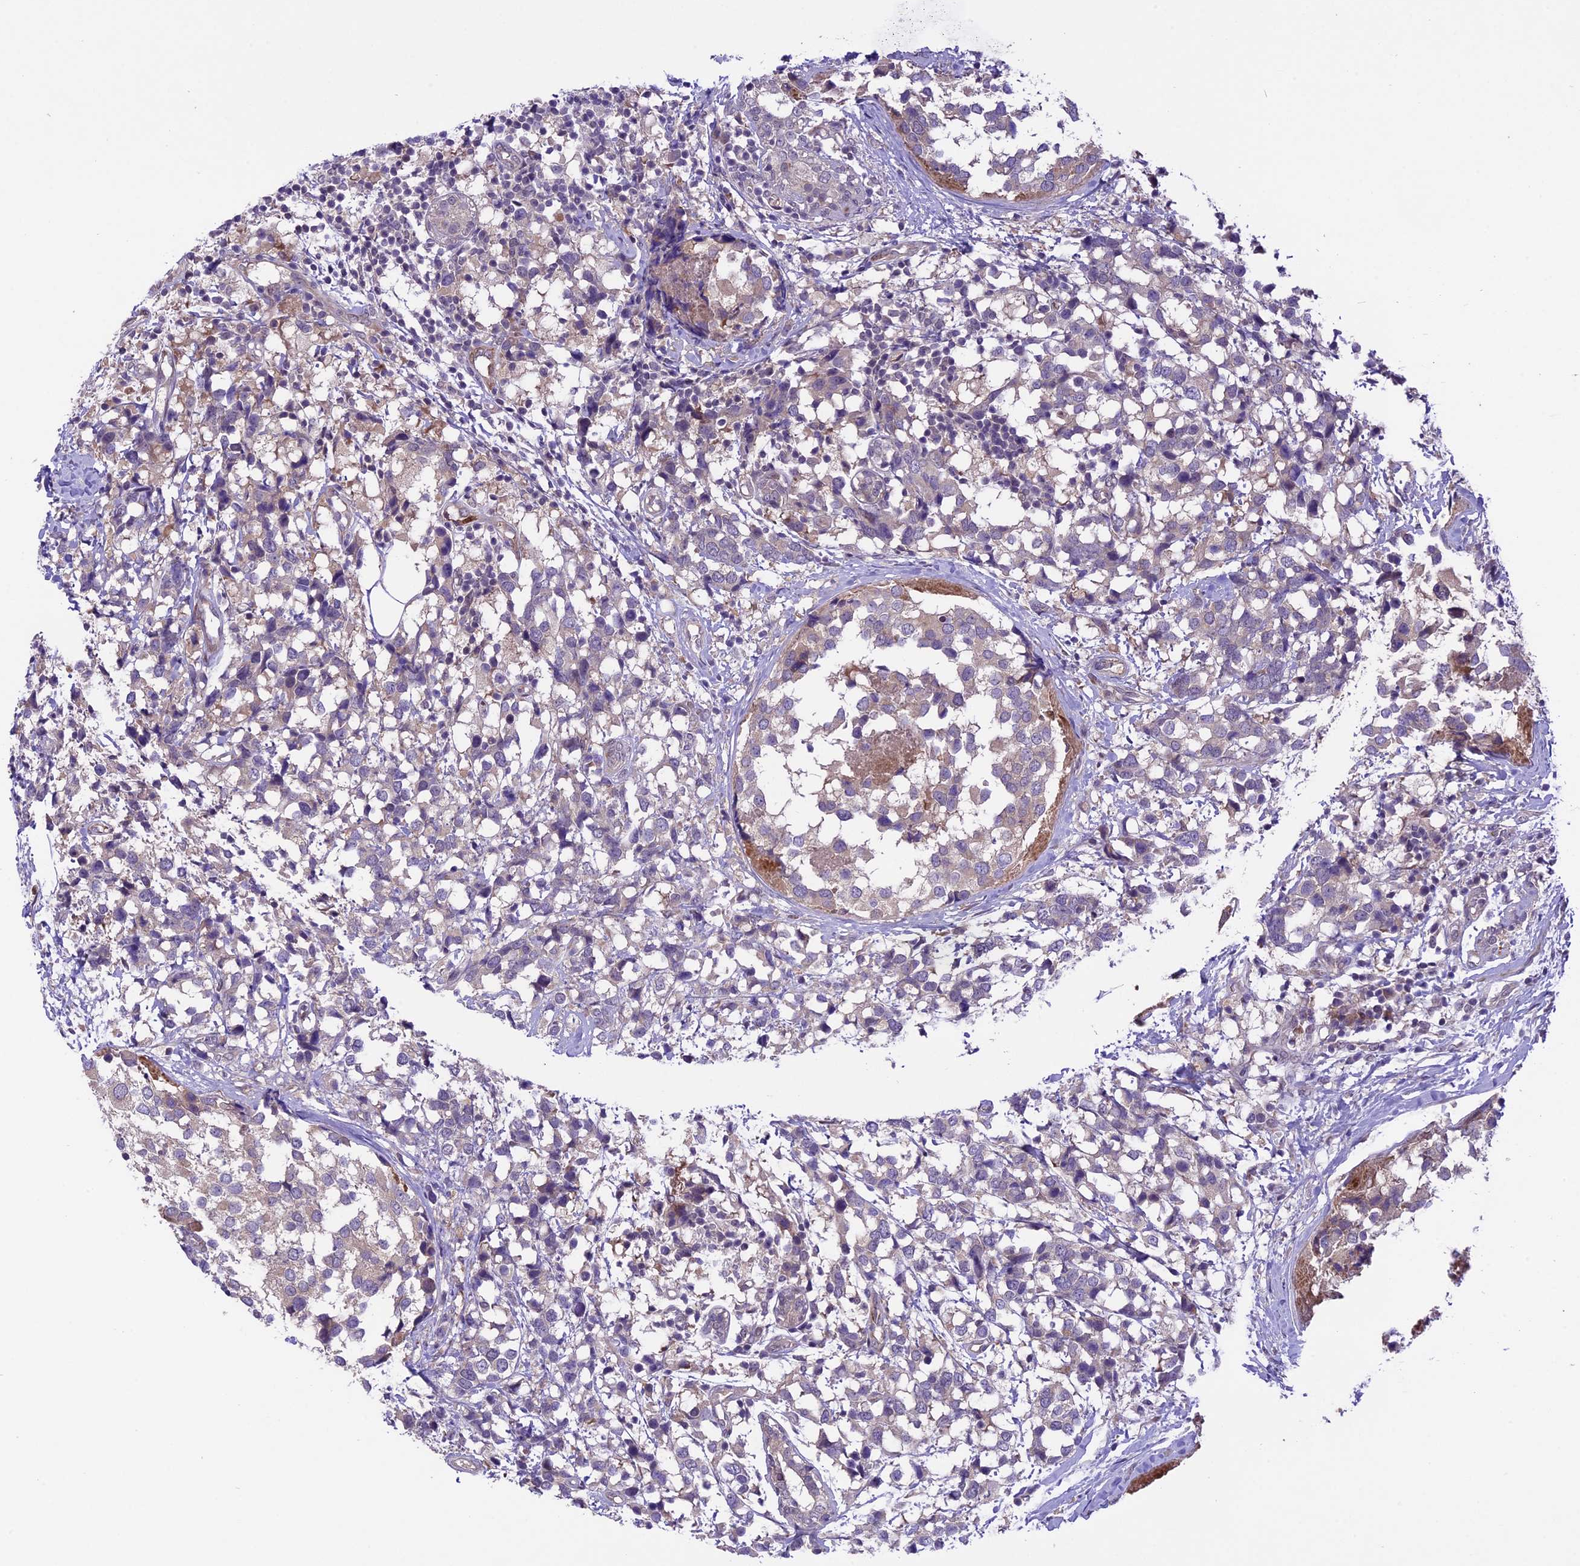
{"staining": {"intensity": "weak", "quantity": "<25%", "location": "cytoplasmic/membranous"}, "tissue": "breast cancer", "cell_type": "Tumor cells", "image_type": "cancer", "snomed": [{"axis": "morphology", "description": "Lobular carcinoma"}, {"axis": "topography", "description": "Breast"}], "caption": "This is an IHC photomicrograph of human breast lobular carcinoma. There is no staining in tumor cells.", "gene": "SPRED1", "patient": {"sex": "female", "age": 59}}